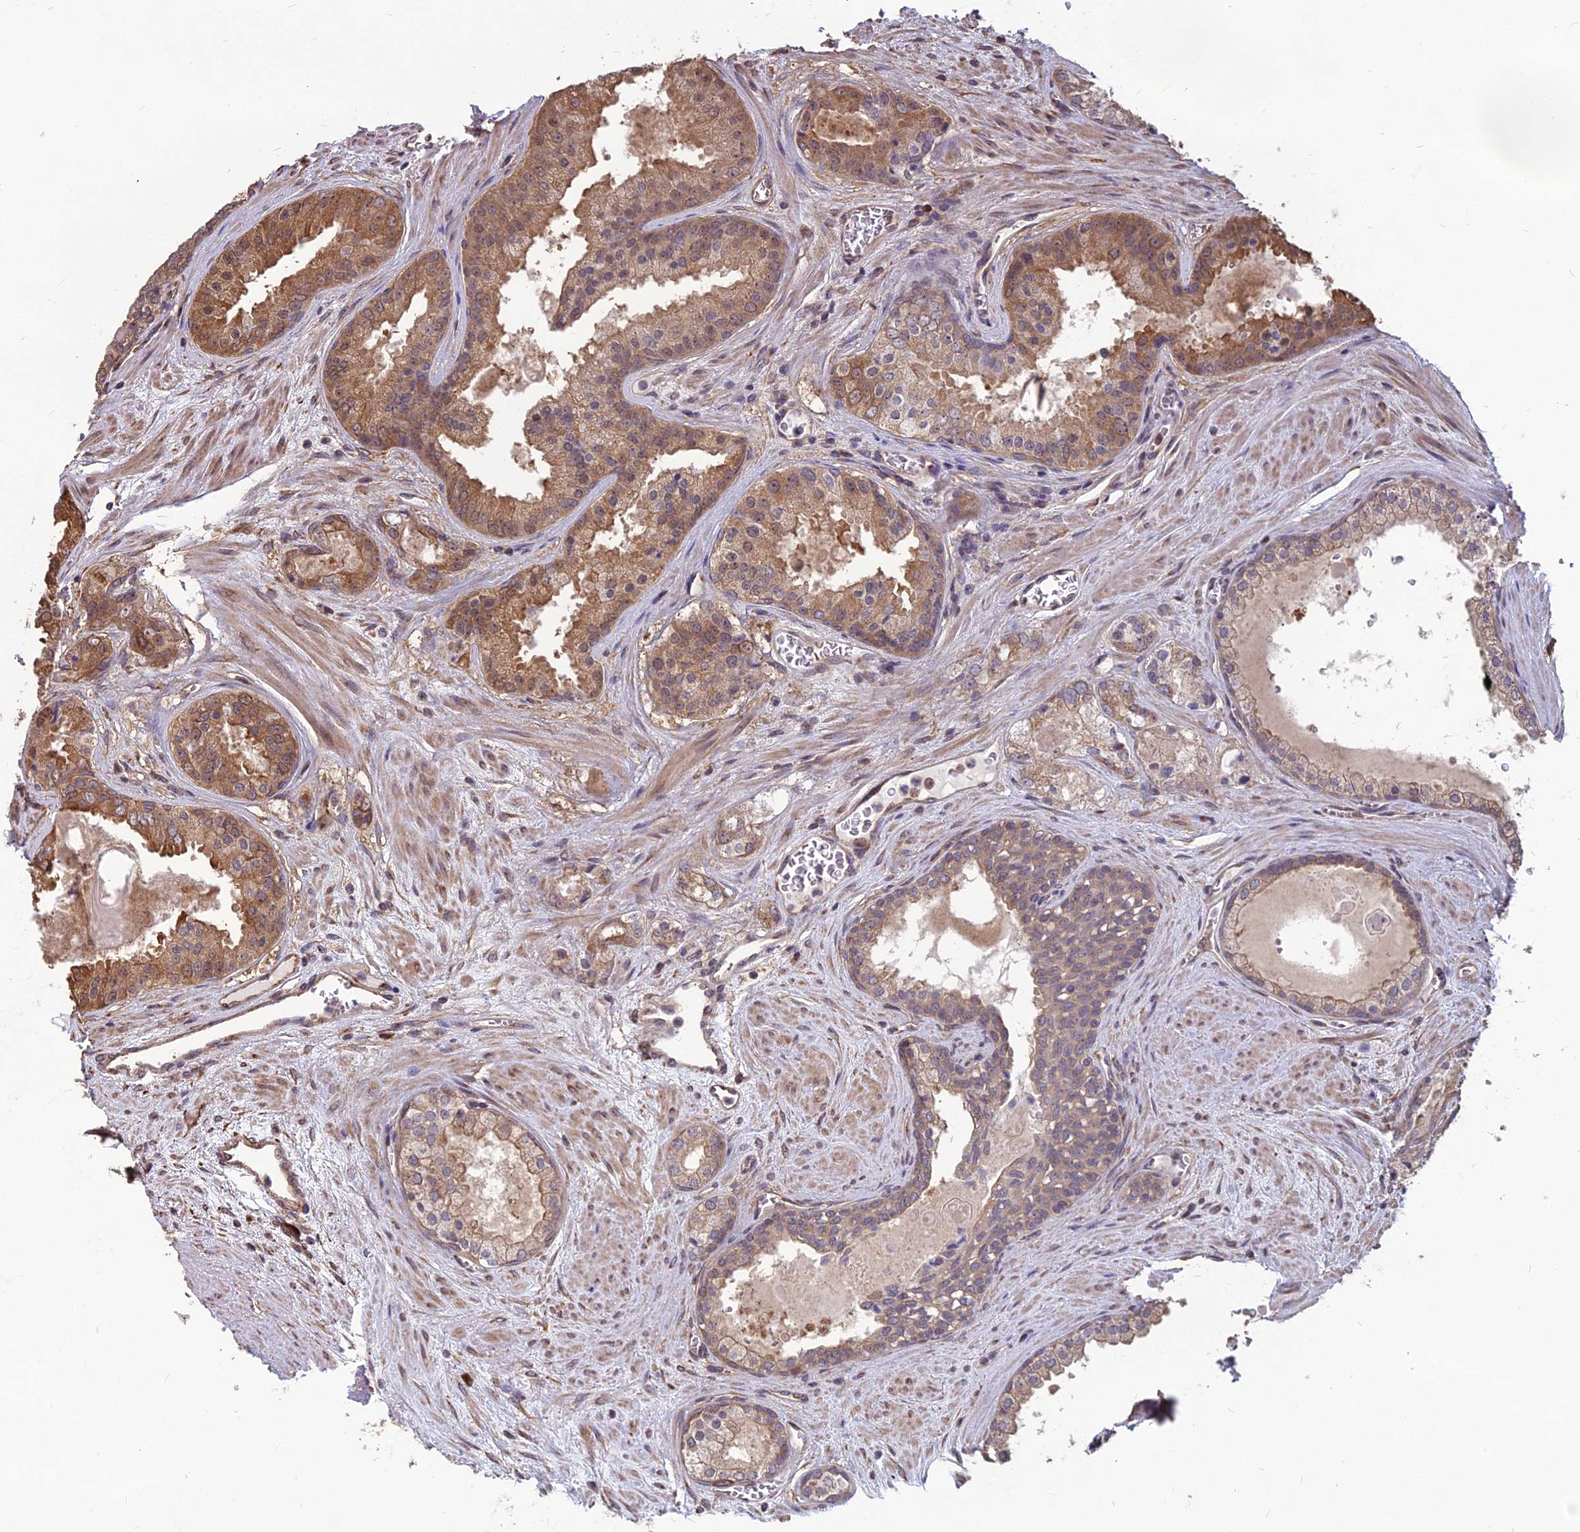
{"staining": {"intensity": "moderate", "quantity": ">75%", "location": "cytoplasmic/membranous"}, "tissue": "prostate cancer", "cell_type": "Tumor cells", "image_type": "cancer", "snomed": [{"axis": "morphology", "description": "Adenocarcinoma, High grade"}, {"axis": "topography", "description": "Prostate"}], "caption": "Immunohistochemical staining of human prostate high-grade adenocarcinoma reveals medium levels of moderate cytoplasmic/membranous positivity in approximately >75% of tumor cells.", "gene": "LSM6", "patient": {"sex": "male", "age": 67}}